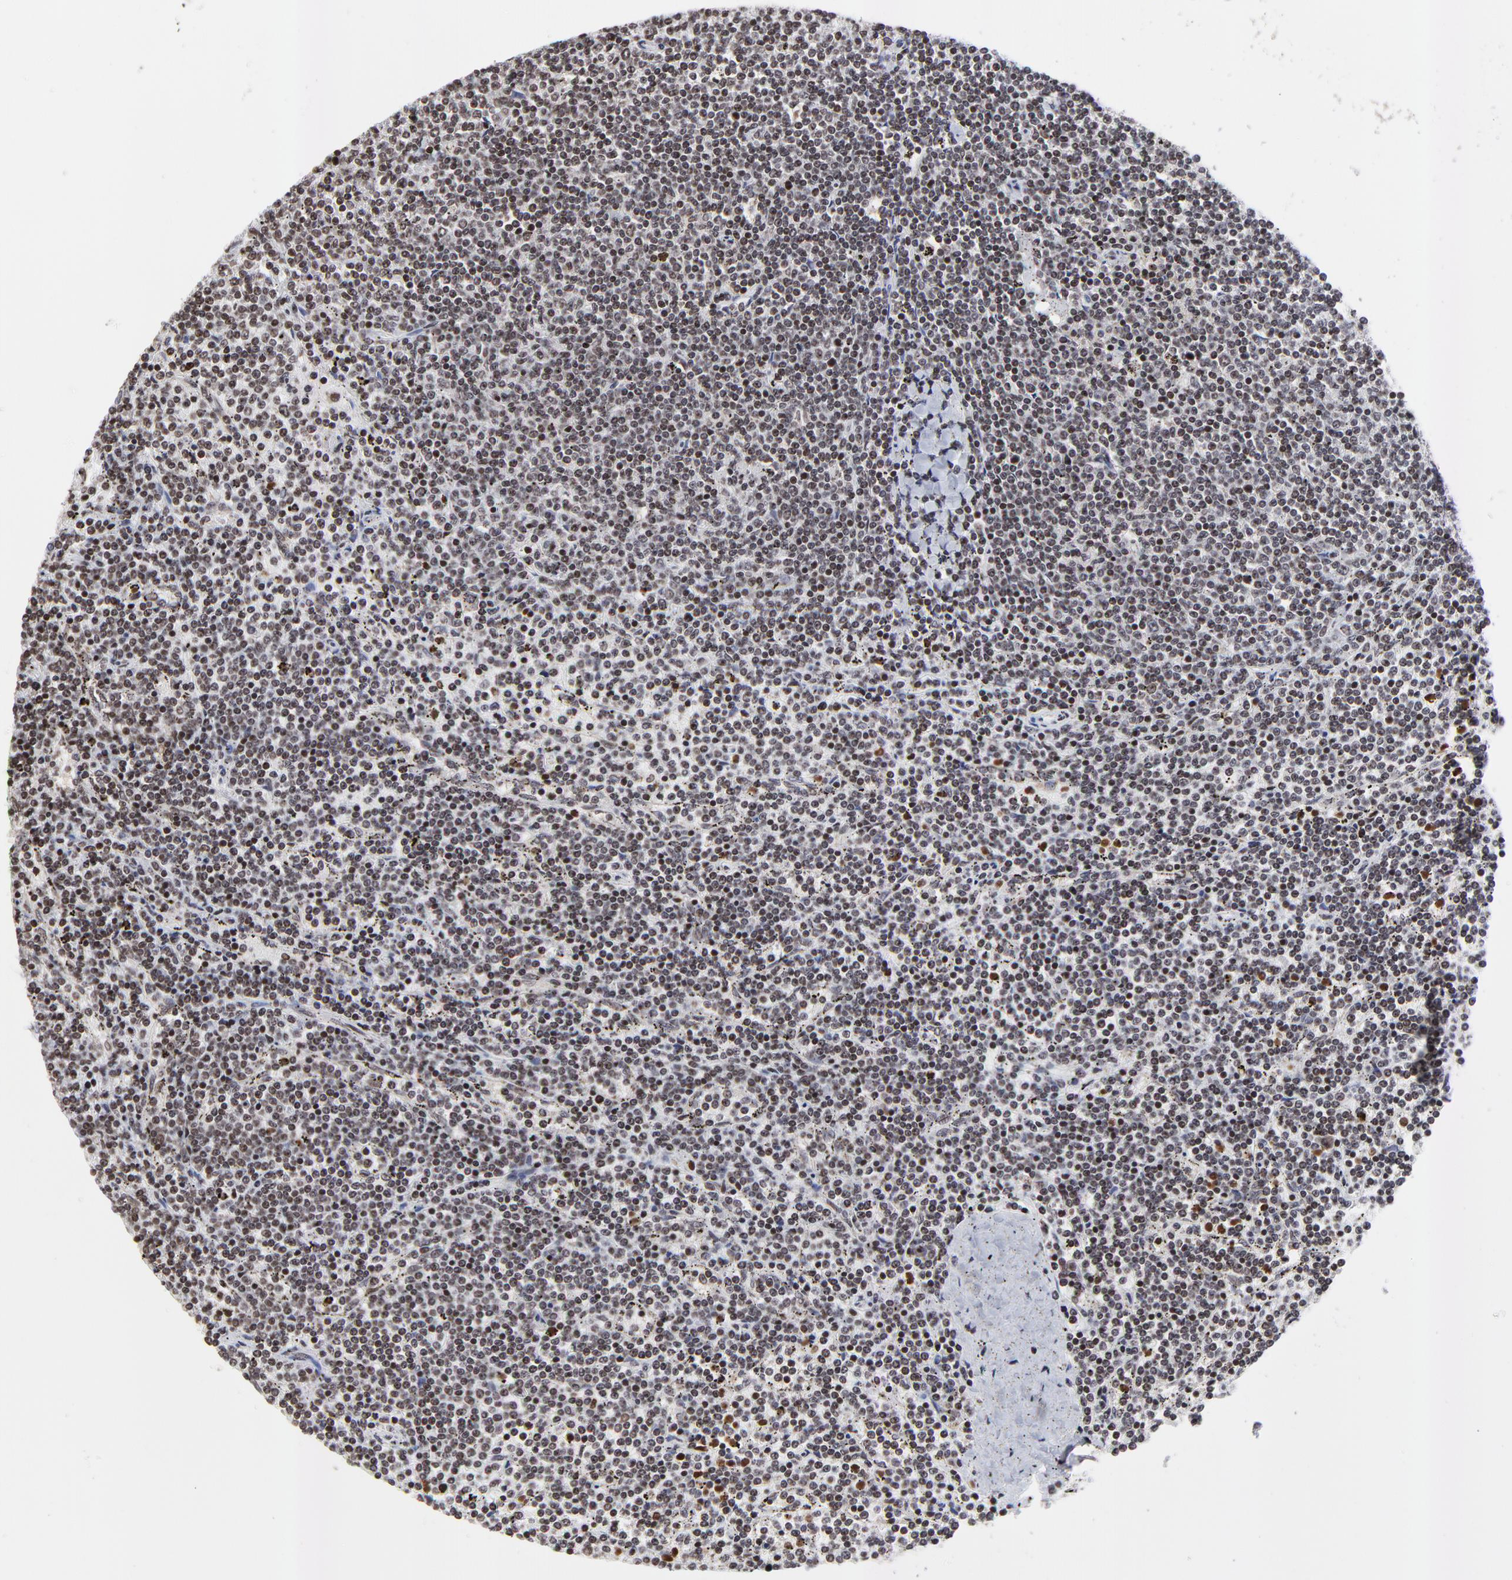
{"staining": {"intensity": "negative", "quantity": "none", "location": "none"}, "tissue": "lymphoma", "cell_type": "Tumor cells", "image_type": "cancer", "snomed": [{"axis": "morphology", "description": "Malignant lymphoma, non-Hodgkin's type, Low grade"}, {"axis": "topography", "description": "Spleen"}], "caption": "Tumor cells are negative for brown protein staining in lymphoma.", "gene": "ZNF777", "patient": {"sex": "female", "age": 50}}